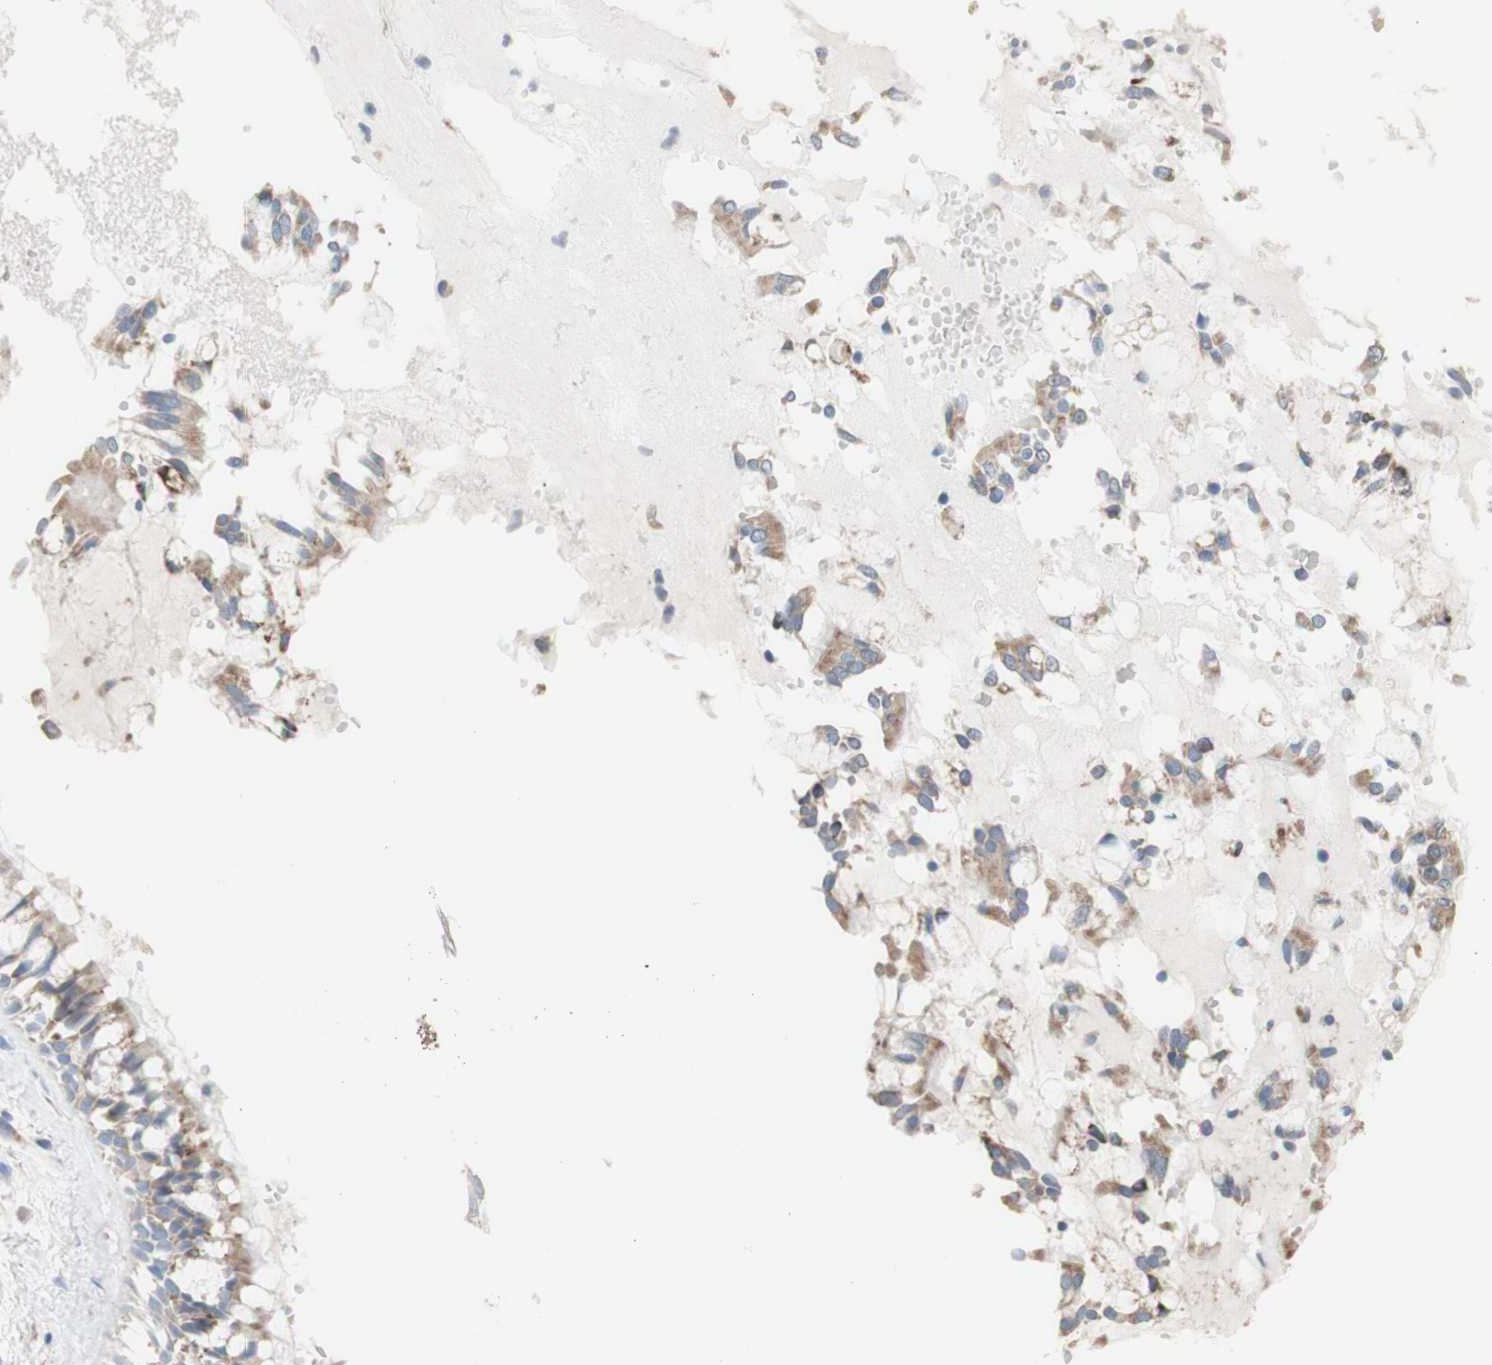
{"staining": {"intensity": "moderate", "quantity": ">75%", "location": "cytoplasmic/membranous"}, "tissue": "bronchus", "cell_type": "Respiratory epithelial cells", "image_type": "normal", "snomed": [{"axis": "morphology", "description": "Normal tissue, NOS"}, {"axis": "morphology", "description": "Inflammation, NOS"}, {"axis": "topography", "description": "Cartilage tissue"}, {"axis": "topography", "description": "Lung"}], "caption": "Brown immunohistochemical staining in benign human bronchus shows moderate cytoplasmic/membranous positivity in approximately >75% of respiratory epithelial cells.", "gene": "AGPAT5", "patient": {"sex": "male", "age": 71}}